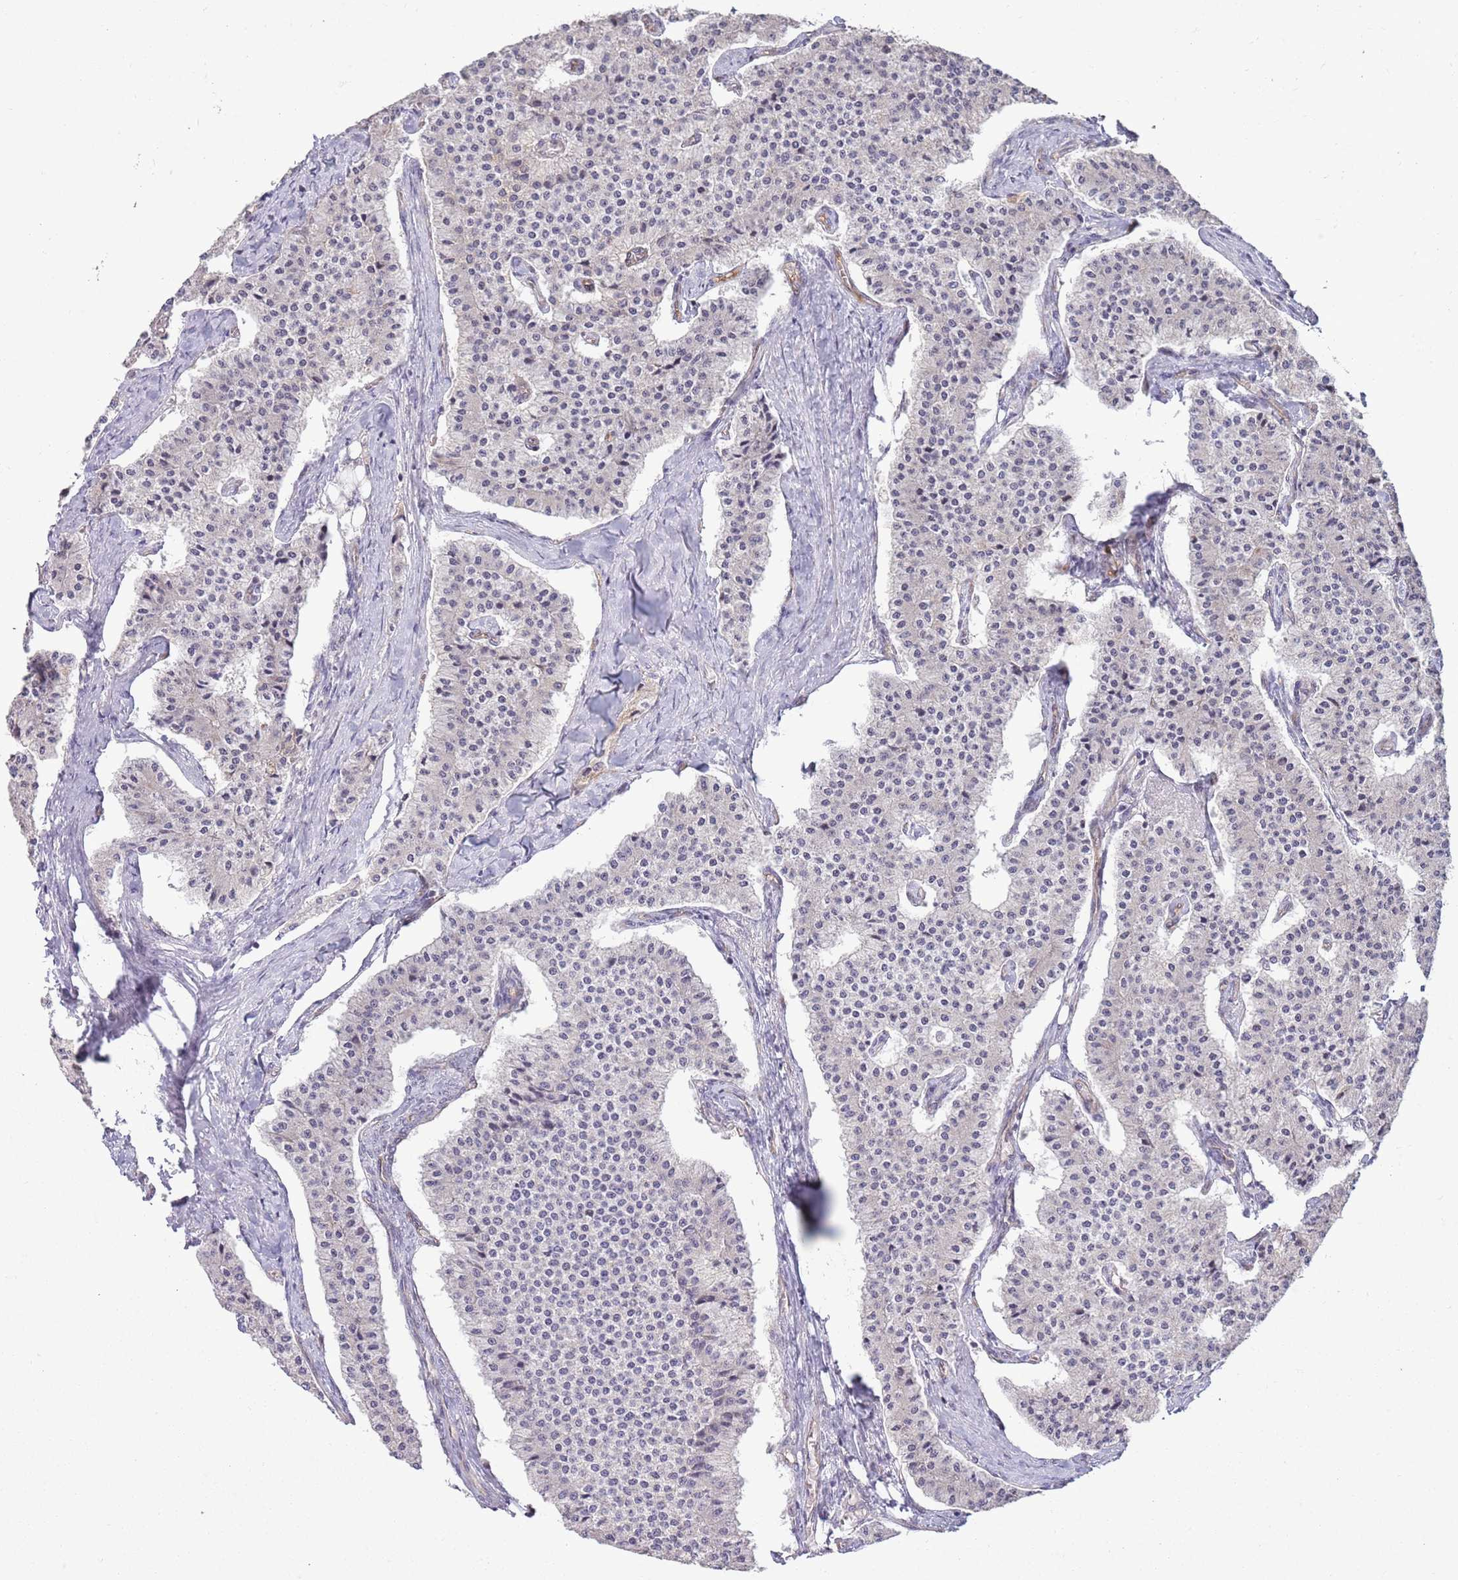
{"staining": {"intensity": "weak", "quantity": "<25%", "location": "cytoplasmic/membranous"}, "tissue": "carcinoid", "cell_type": "Tumor cells", "image_type": "cancer", "snomed": [{"axis": "morphology", "description": "Carcinoid, malignant, NOS"}, {"axis": "topography", "description": "Colon"}], "caption": "High power microscopy photomicrograph of an immunohistochemistry (IHC) histopathology image of malignant carcinoid, revealing no significant positivity in tumor cells. Nuclei are stained in blue.", "gene": "DPP10", "patient": {"sex": "female", "age": 52}}